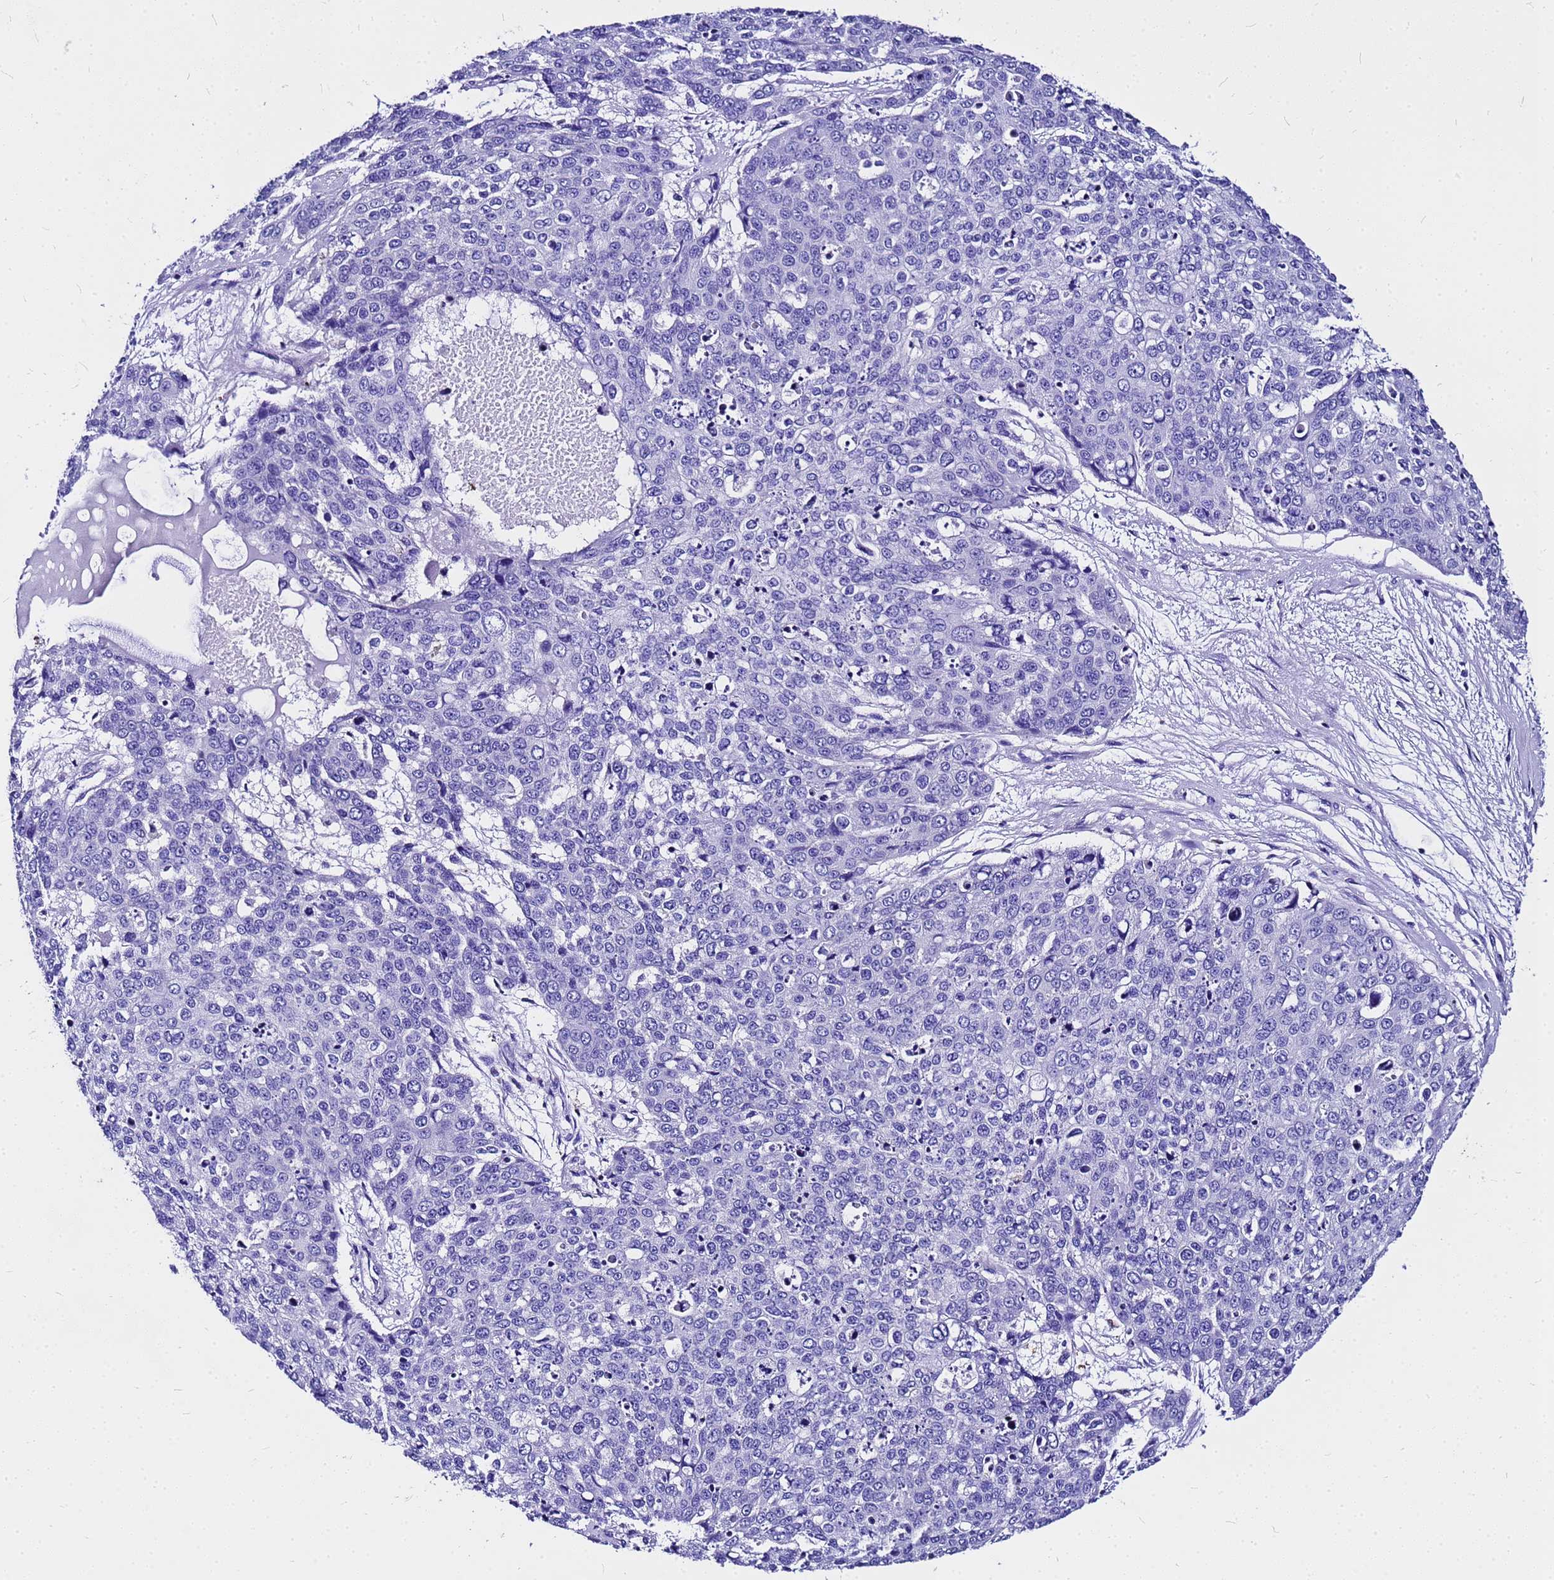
{"staining": {"intensity": "negative", "quantity": "none", "location": "none"}, "tissue": "skin cancer", "cell_type": "Tumor cells", "image_type": "cancer", "snomed": [{"axis": "morphology", "description": "Squamous cell carcinoma, NOS"}, {"axis": "topography", "description": "Skin"}], "caption": "Human skin squamous cell carcinoma stained for a protein using IHC demonstrates no expression in tumor cells.", "gene": "HERC4", "patient": {"sex": "male", "age": 71}}